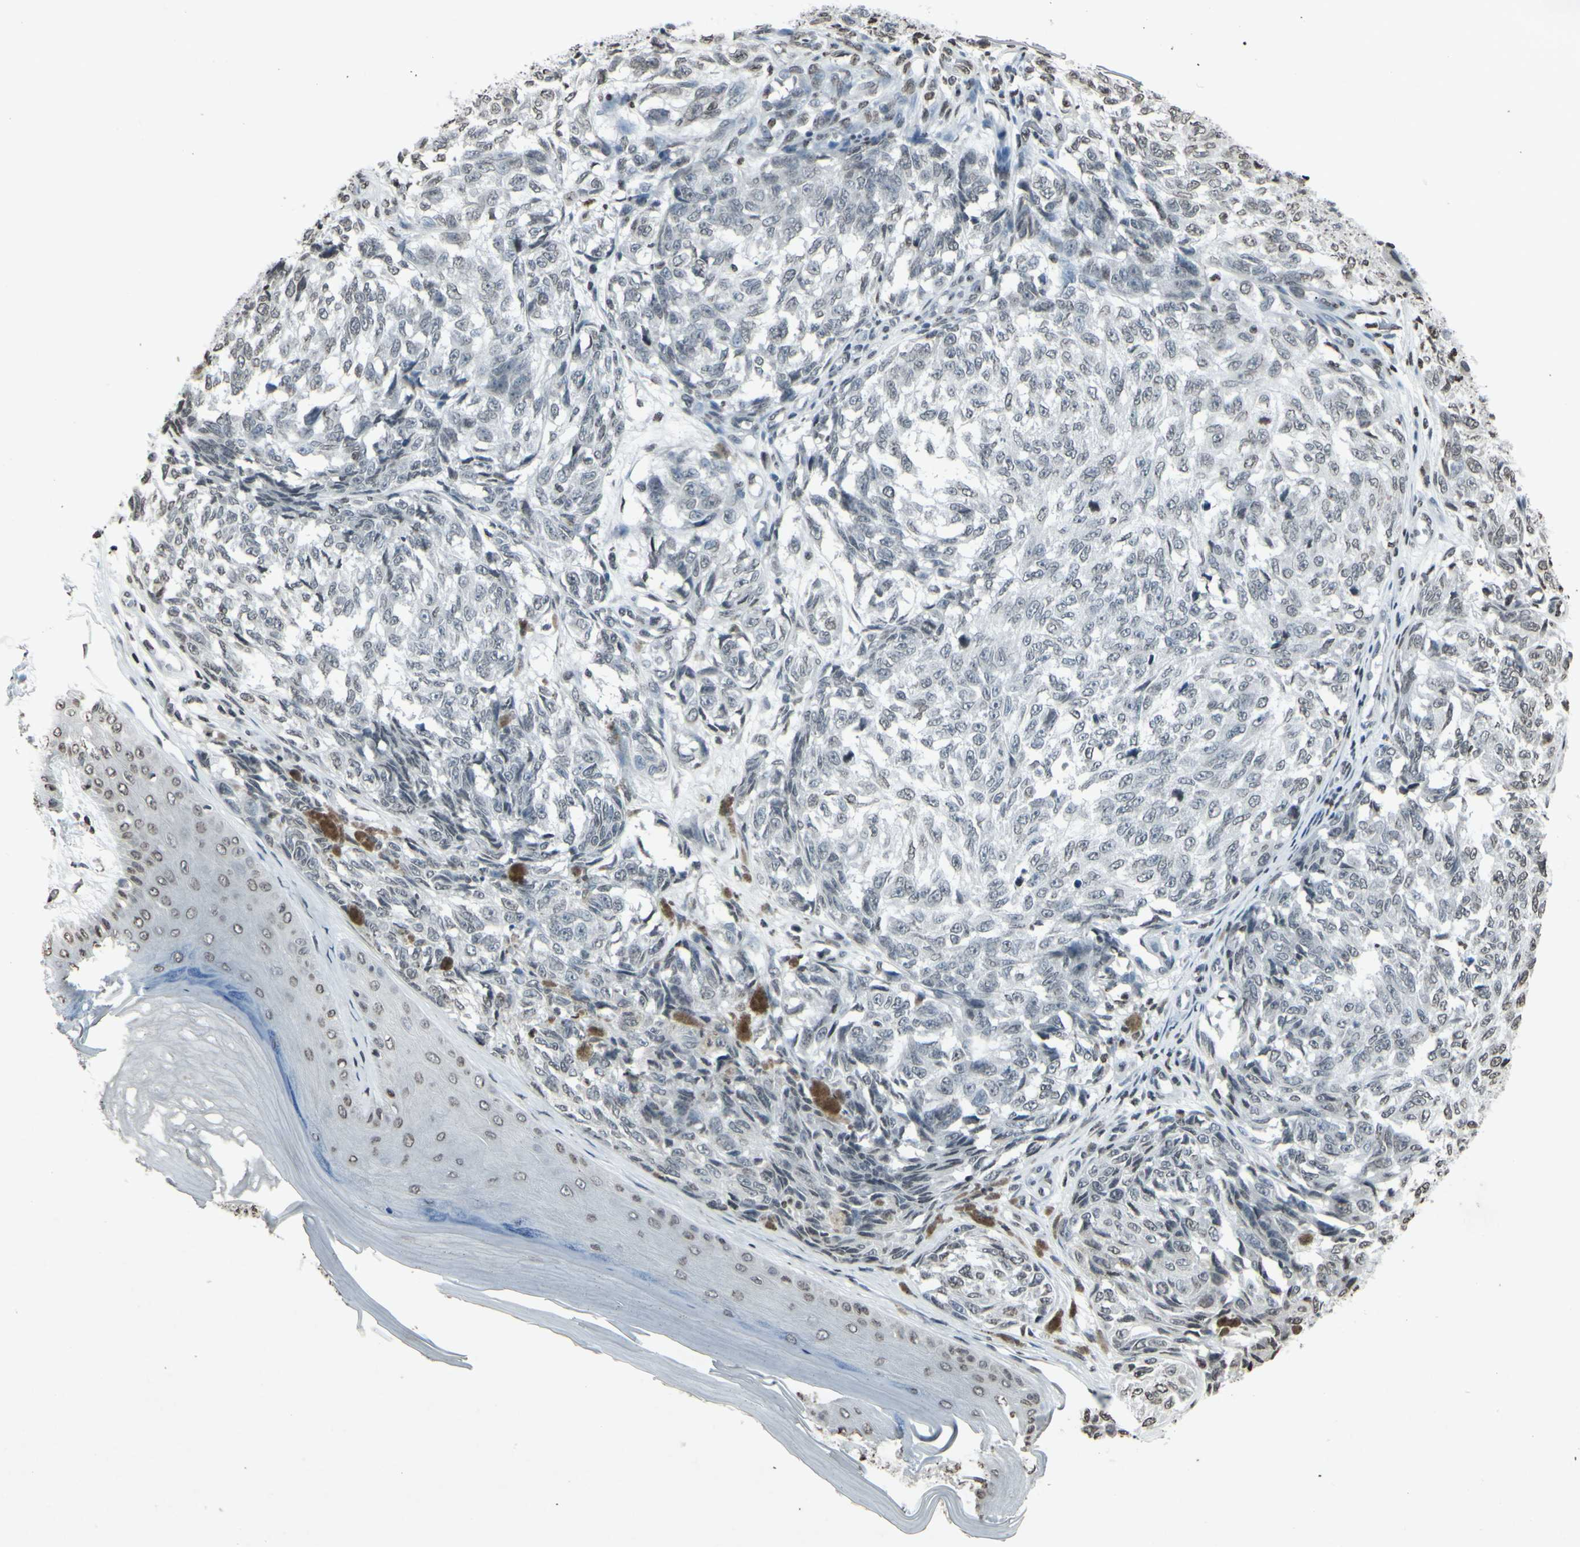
{"staining": {"intensity": "negative", "quantity": "none", "location": "none"}, "tissue": "melanoma", "cell_type": "Tumor cells", "image_type": "cancer", "snomed": [{"axis": "morphology", "description": "Malignant melanoma, NOS"}, {"axis": "topography", "description": "Skin"}], "caption": "Photomicrograph shows no protein positivity in tumor cells of melanoma tissue.", "gene": "CD79B", "patient": {"sex": "female", "age": 64}}